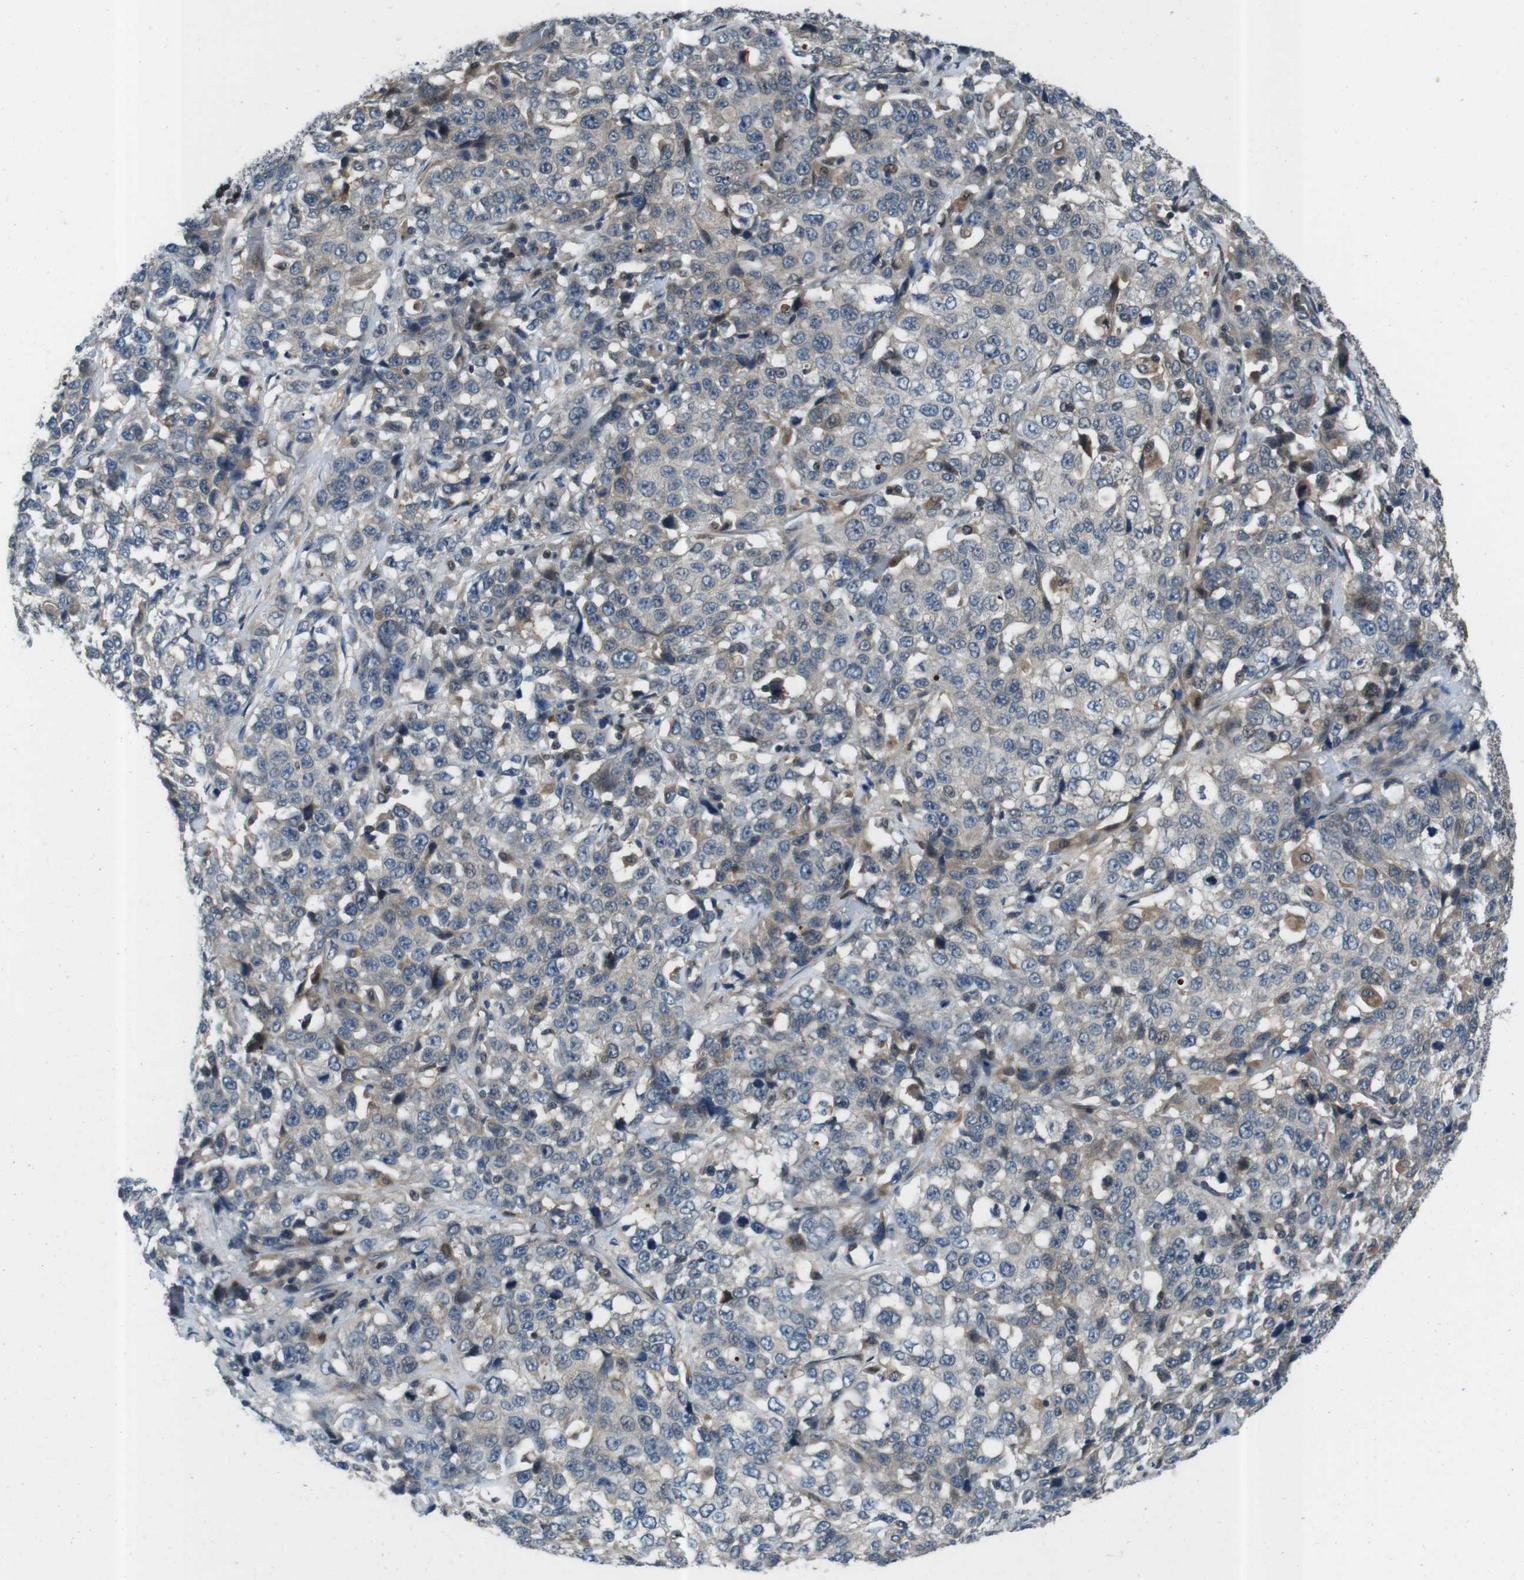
{"staining": {"intensity": "moderate", "quantity": "<25%", "location": "cytoplasmic/membranous"}, "tissue": "stomach cancer", "cell_type": "Tumor cells", "image_type": "cancer", "snomed": [{"axis": "morphology", "description": "Normal tissue, NOS"}, {"axis": "morphology", "description": "Adenocarcinoma, NOS"}, {"axis": "topography", "description": "Stomach"}], "caption": "IHC of stomach cancer reveals low levels of moderate cytoplasmic/membranous positivity in about <25% of tumor cells.", "gene": "LRP5", "patient": {"sex": "male", "age": 48}}